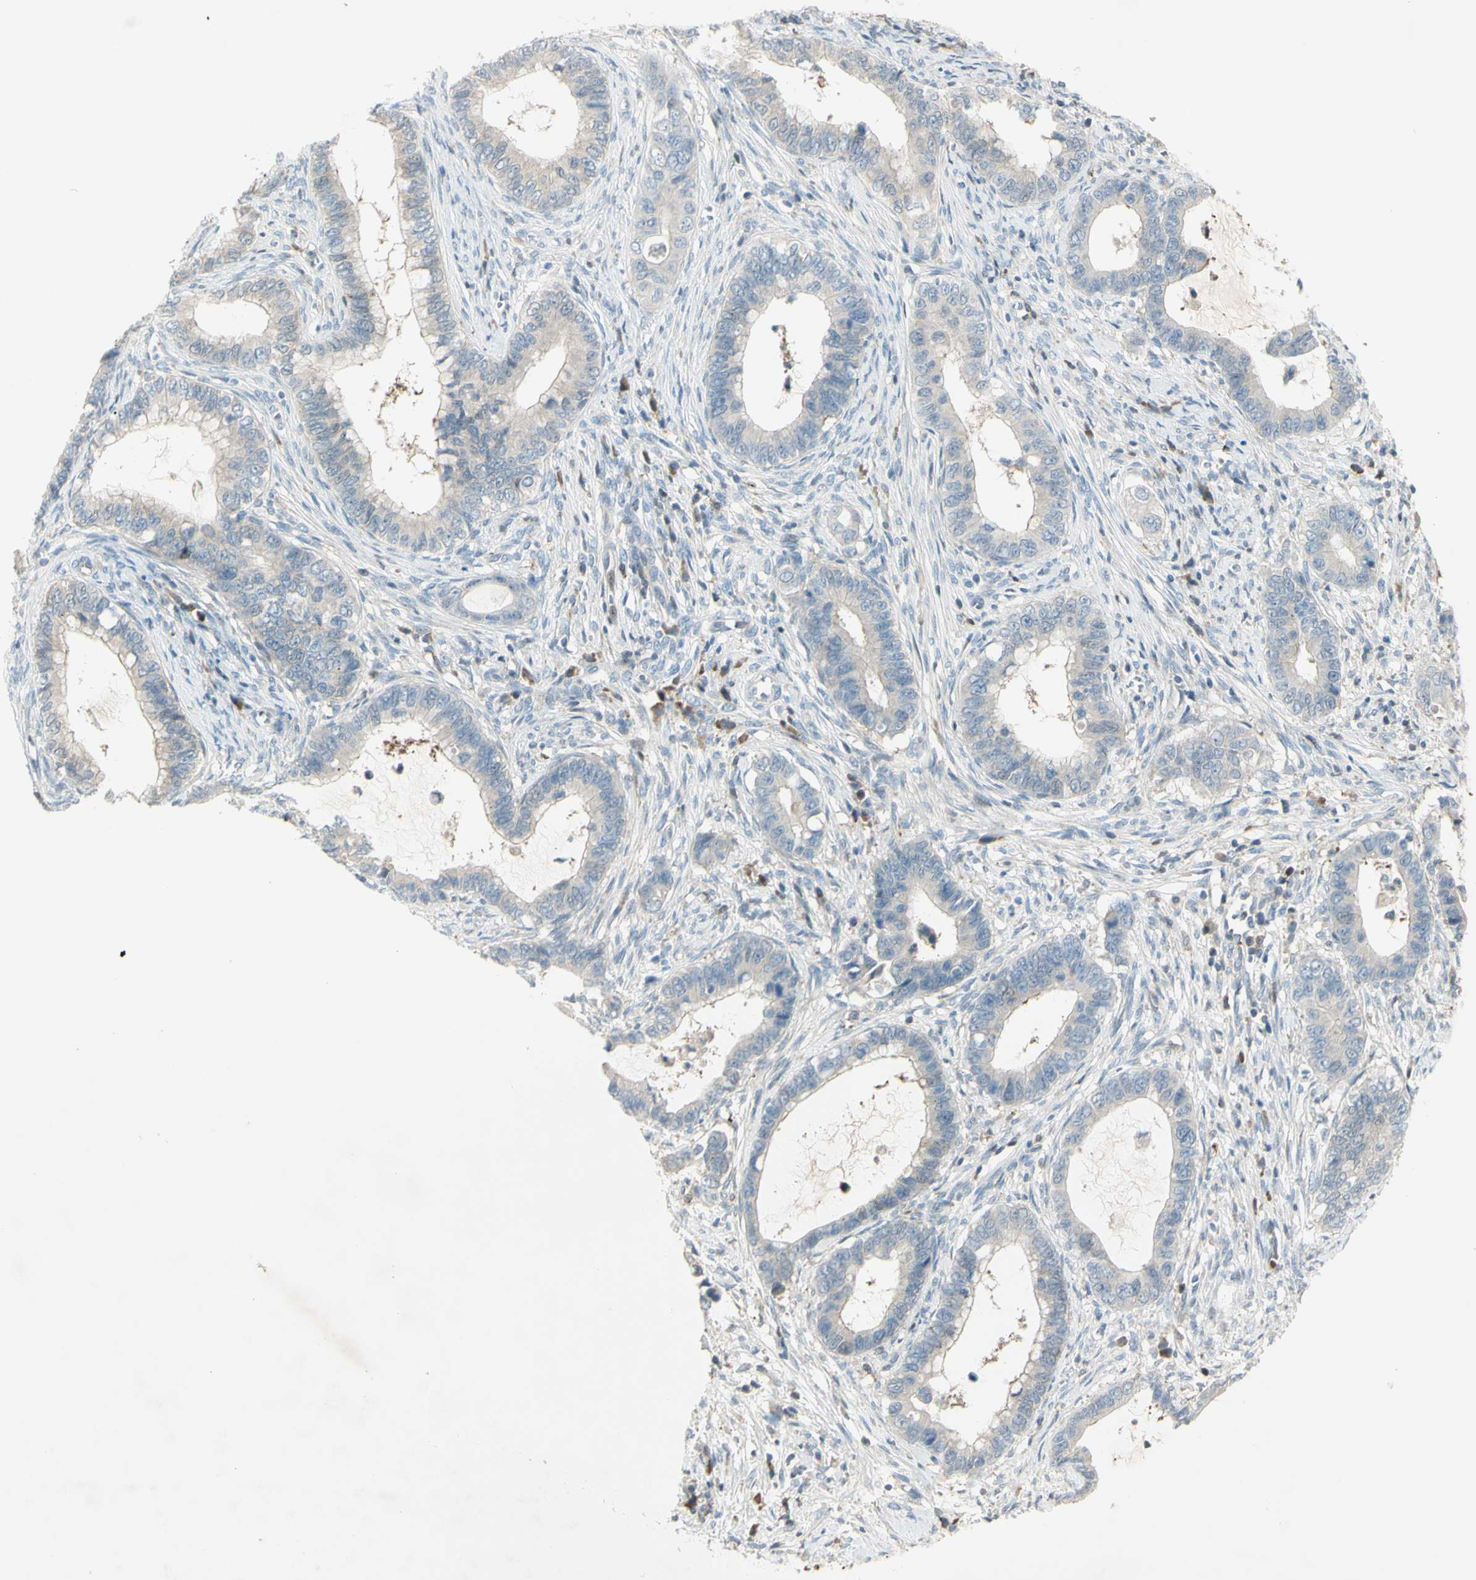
{"staining": {"intensity": "strong", "quantity": "<25%", "location": "nuclear"}, "tissue": "cervical cancer", "cell_type": "Tumor cells", "image_type": "cancer", "snomed": [{"axis": "morphology", "description": "Adenocarcinoma, NOS"}, {"axis": "topography", "description": "Cervix"}], "caption": "Protein staining of cervical cancer (adenocarcinoma) tissue demonstrates strong nuclear expression in about <25% of tumor cells. The protein of interest is shown in brown color, while the nuclei are stained blue.", "gene": "C1orf159", "patient": {"sex": "female", "age": 44}}